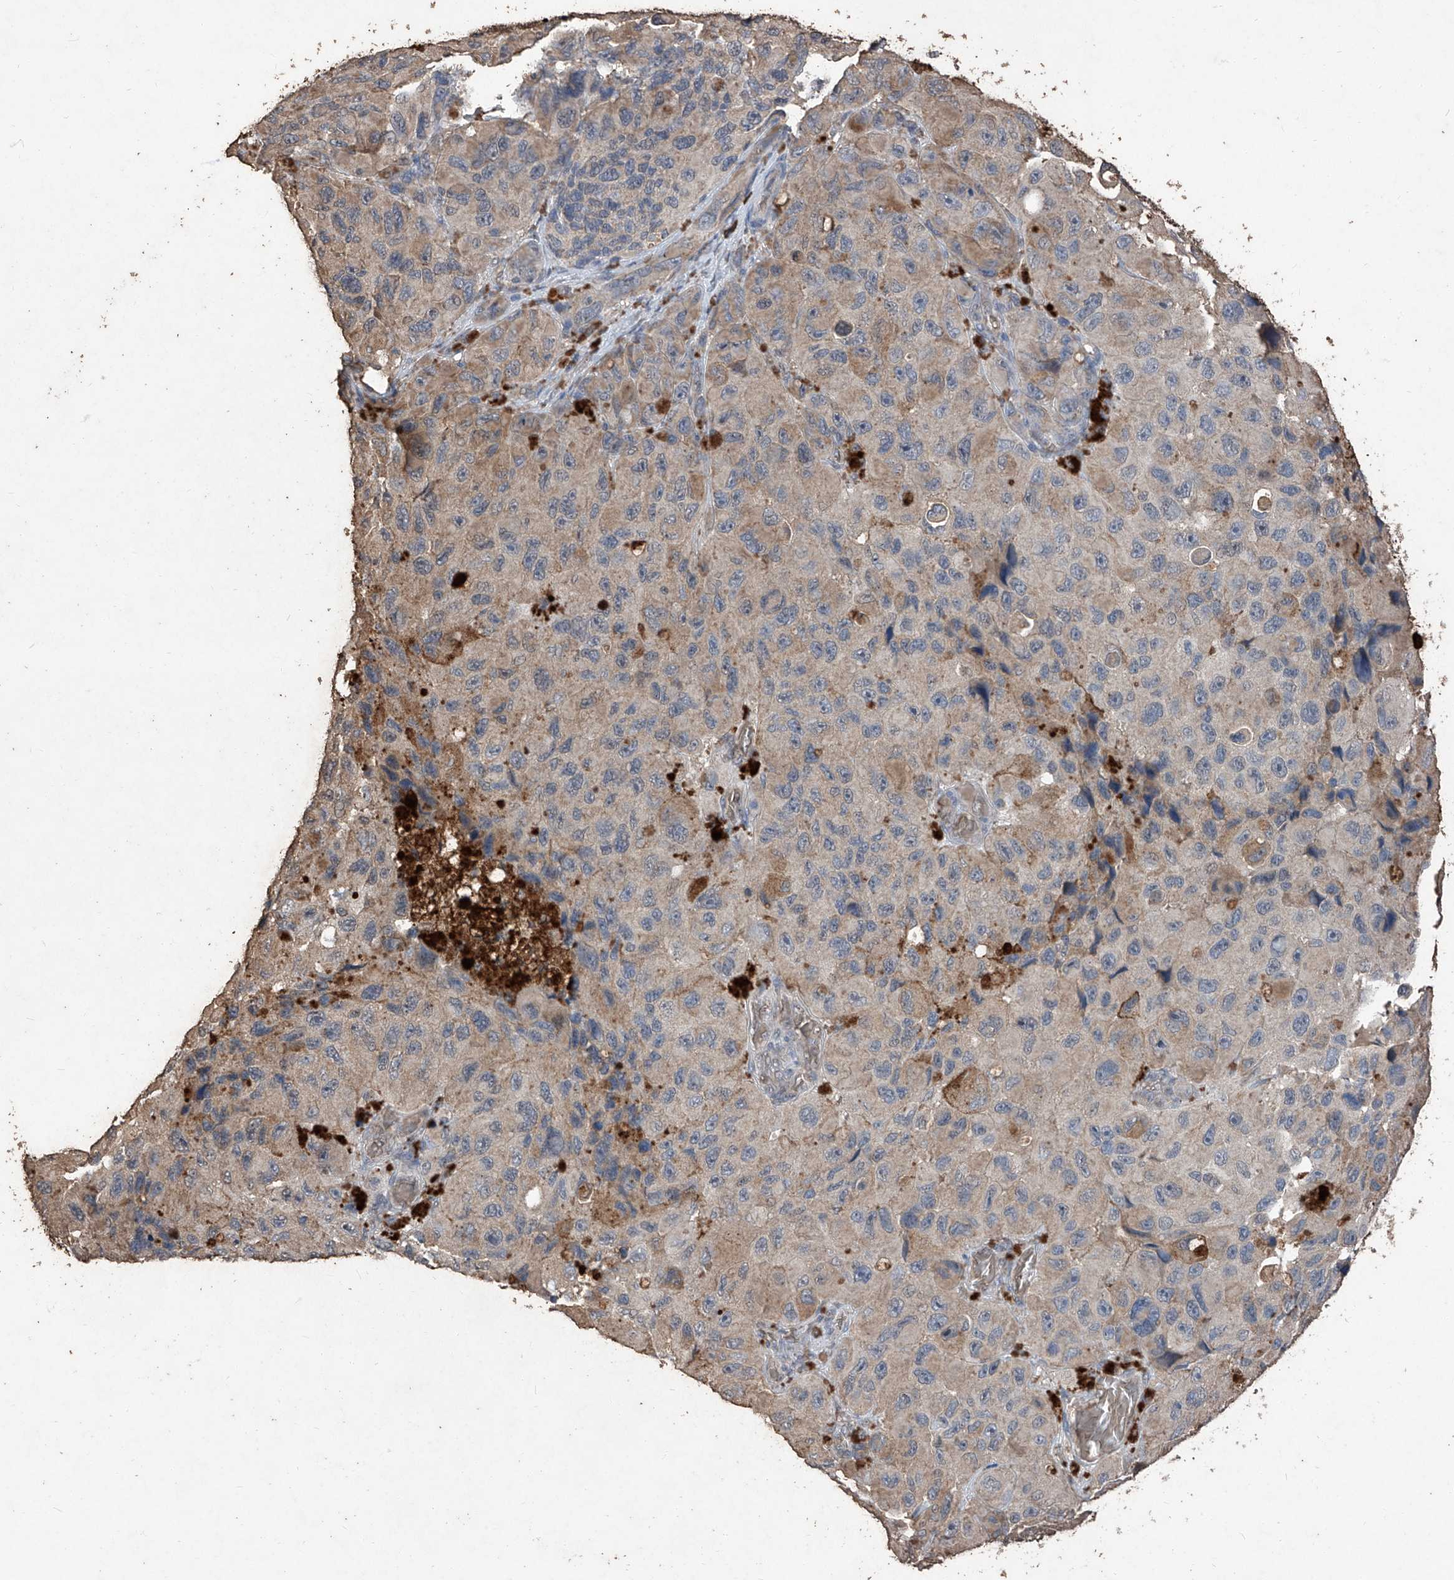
{"staining": {"intensity": "weak", "quantity": ">75%", "location": "cytoplasmic/membranous"}, "tissue": "melanoma", "cell_type": "Tumor cells", "image_type": "cancer", "snomed": [{"axis": "morphology", "description": "Malignant melanoma, NOS"}, {"axis": "topography", "description": "Skin"}], "caption": "Immunohistochemistry of melanoma displays low levels of weak cytoplasmic/membranous expression in approximately >75% of tumor cells. (DAB = brown stain, brightfield microscopy at high magnification).", "gene": "EML1", "patient": {"sex": "female", "age": 73}}